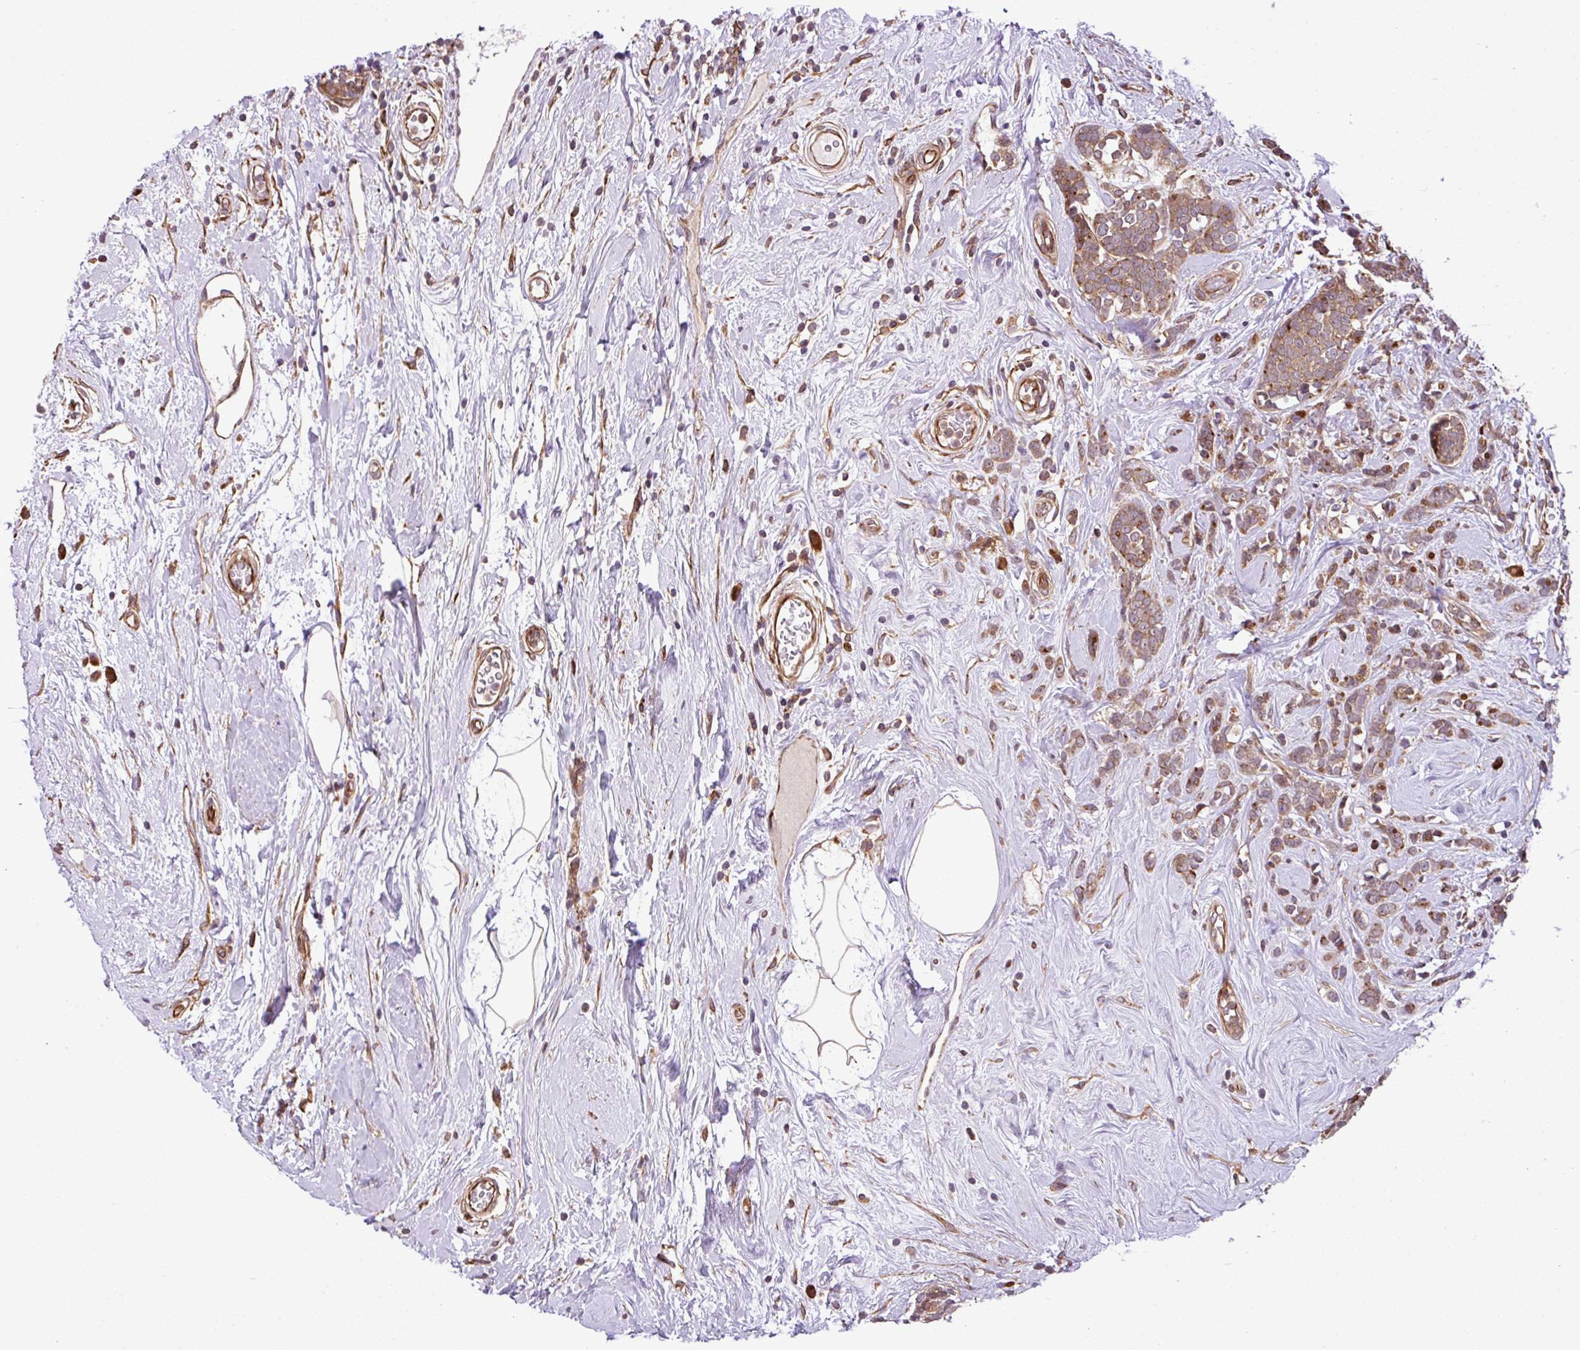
{"staining": {"intensity": "moderate", "quantity": ">75%", "location": "cytoplasmic/membranous"}, "tissue": "breast cancer", "cell_type": "Tumor cells", "image_type": "cancer", "snomed": [{"axis": "morphology", "description": "Duct carcinoma"}, {"axis": "topography", "description": "Breast"}], "caption": "Immunohistochemical staining of intraductal carcinoma (breast) exhibits moderate cytoplasmic/membranous protein expression in approximately >75% of tumor cells. The staining was performed using DAB, with brown indicating positive protein expression. Nuclei are stained blue with hematoxylin.", "gene": "DLGAP4", "patient": {"sex": "female", "age": 75}}